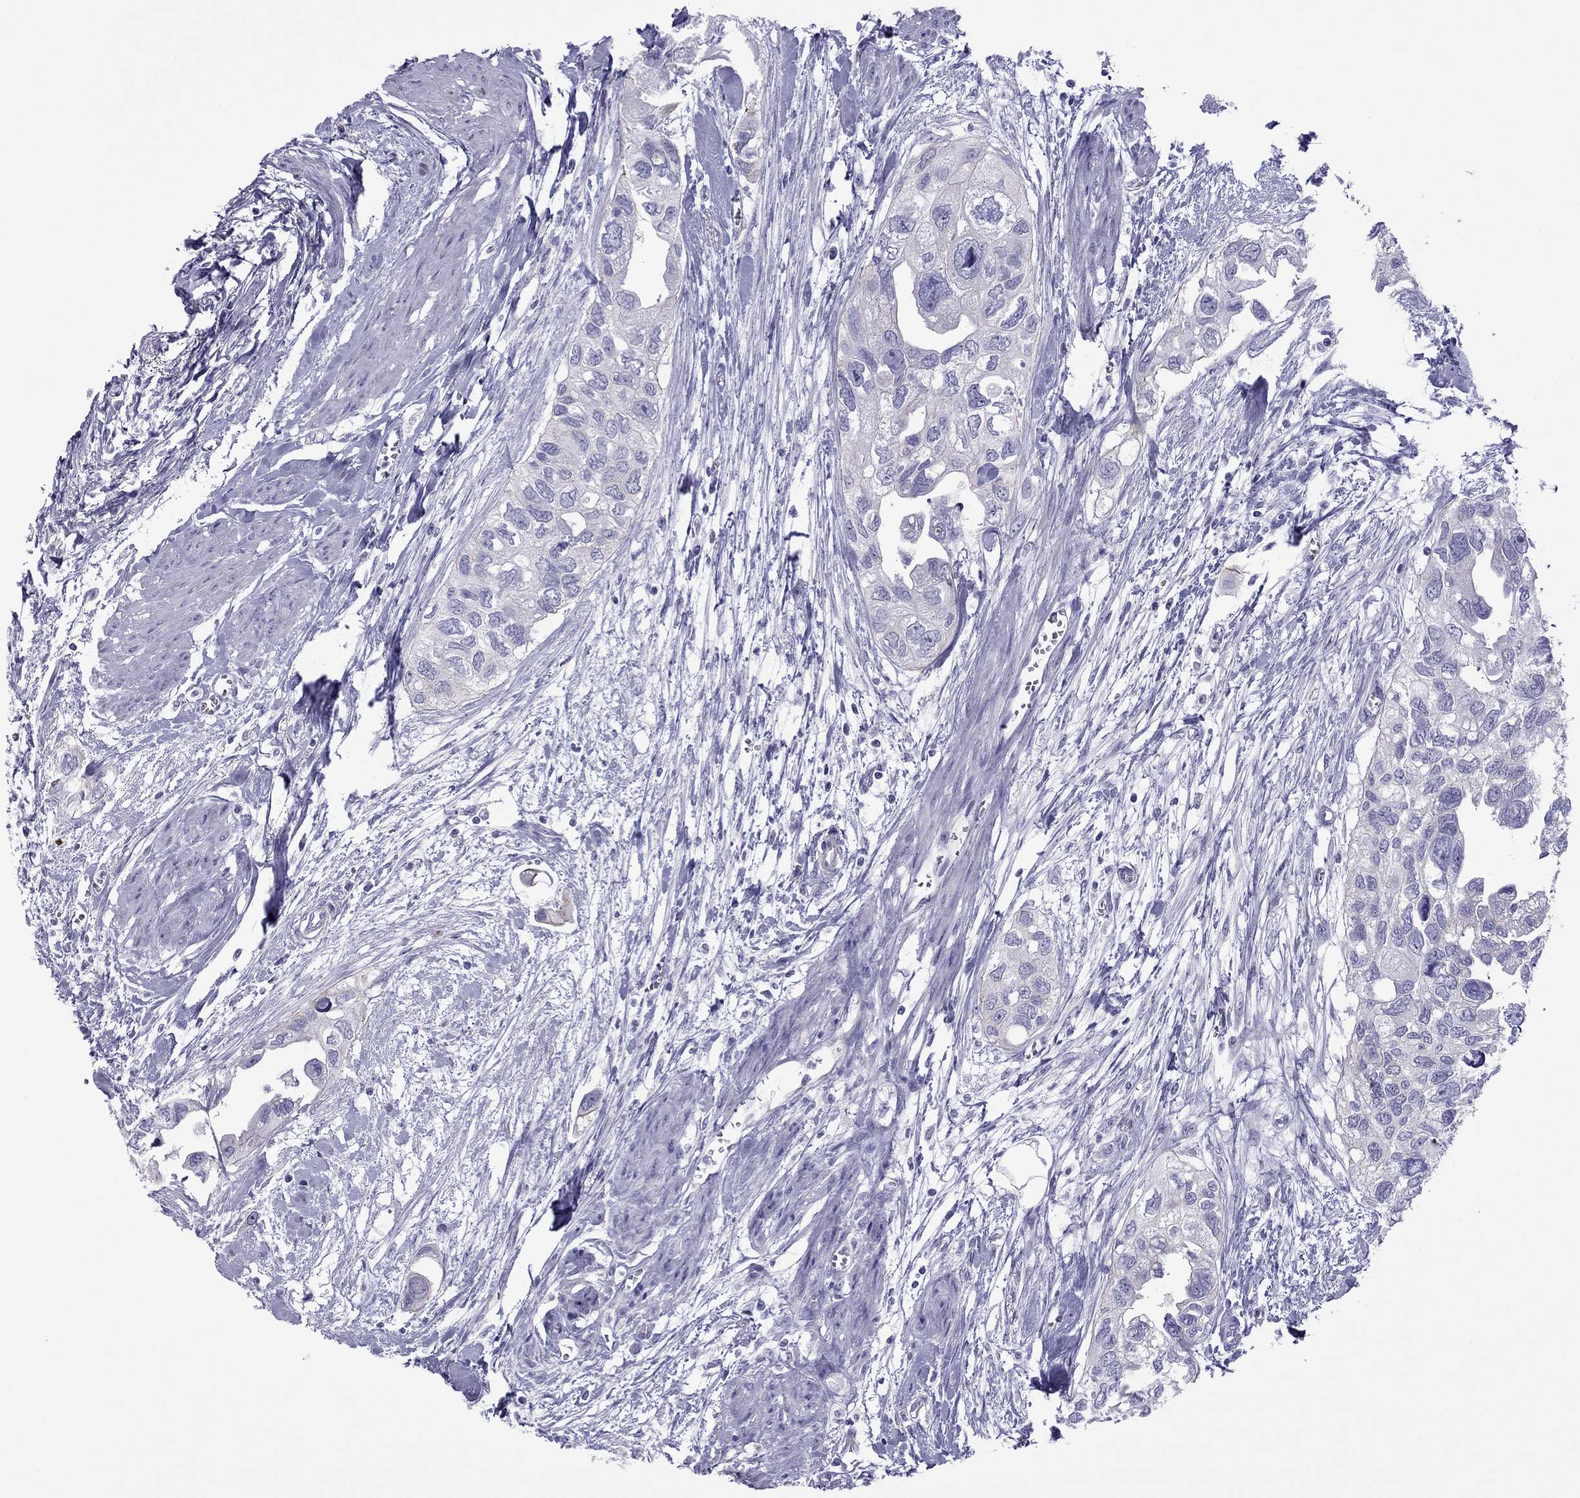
{"staining": {"intensity": "negative", "quantity": "none", "location": "none"}, "tissue": "urothelial cancer", "cell_type": "Tumor cells", "image_type": "cancer", "snomed": [{"axis": "morphology", "description": "Urothelial carcinoma, High grade"}, {"axis": "topography", "description": "Urinary bladder"}], "caption": "High magnification brightfield microscopy of urothelial cancer stained with DAB (3,3'-diaminobenzidine) (brown) and counterstained with hematoxylin (blue): tumor cells show no significant staining.", "gene": "MYL11", "patient": {"sex": "male", "age": 59}}